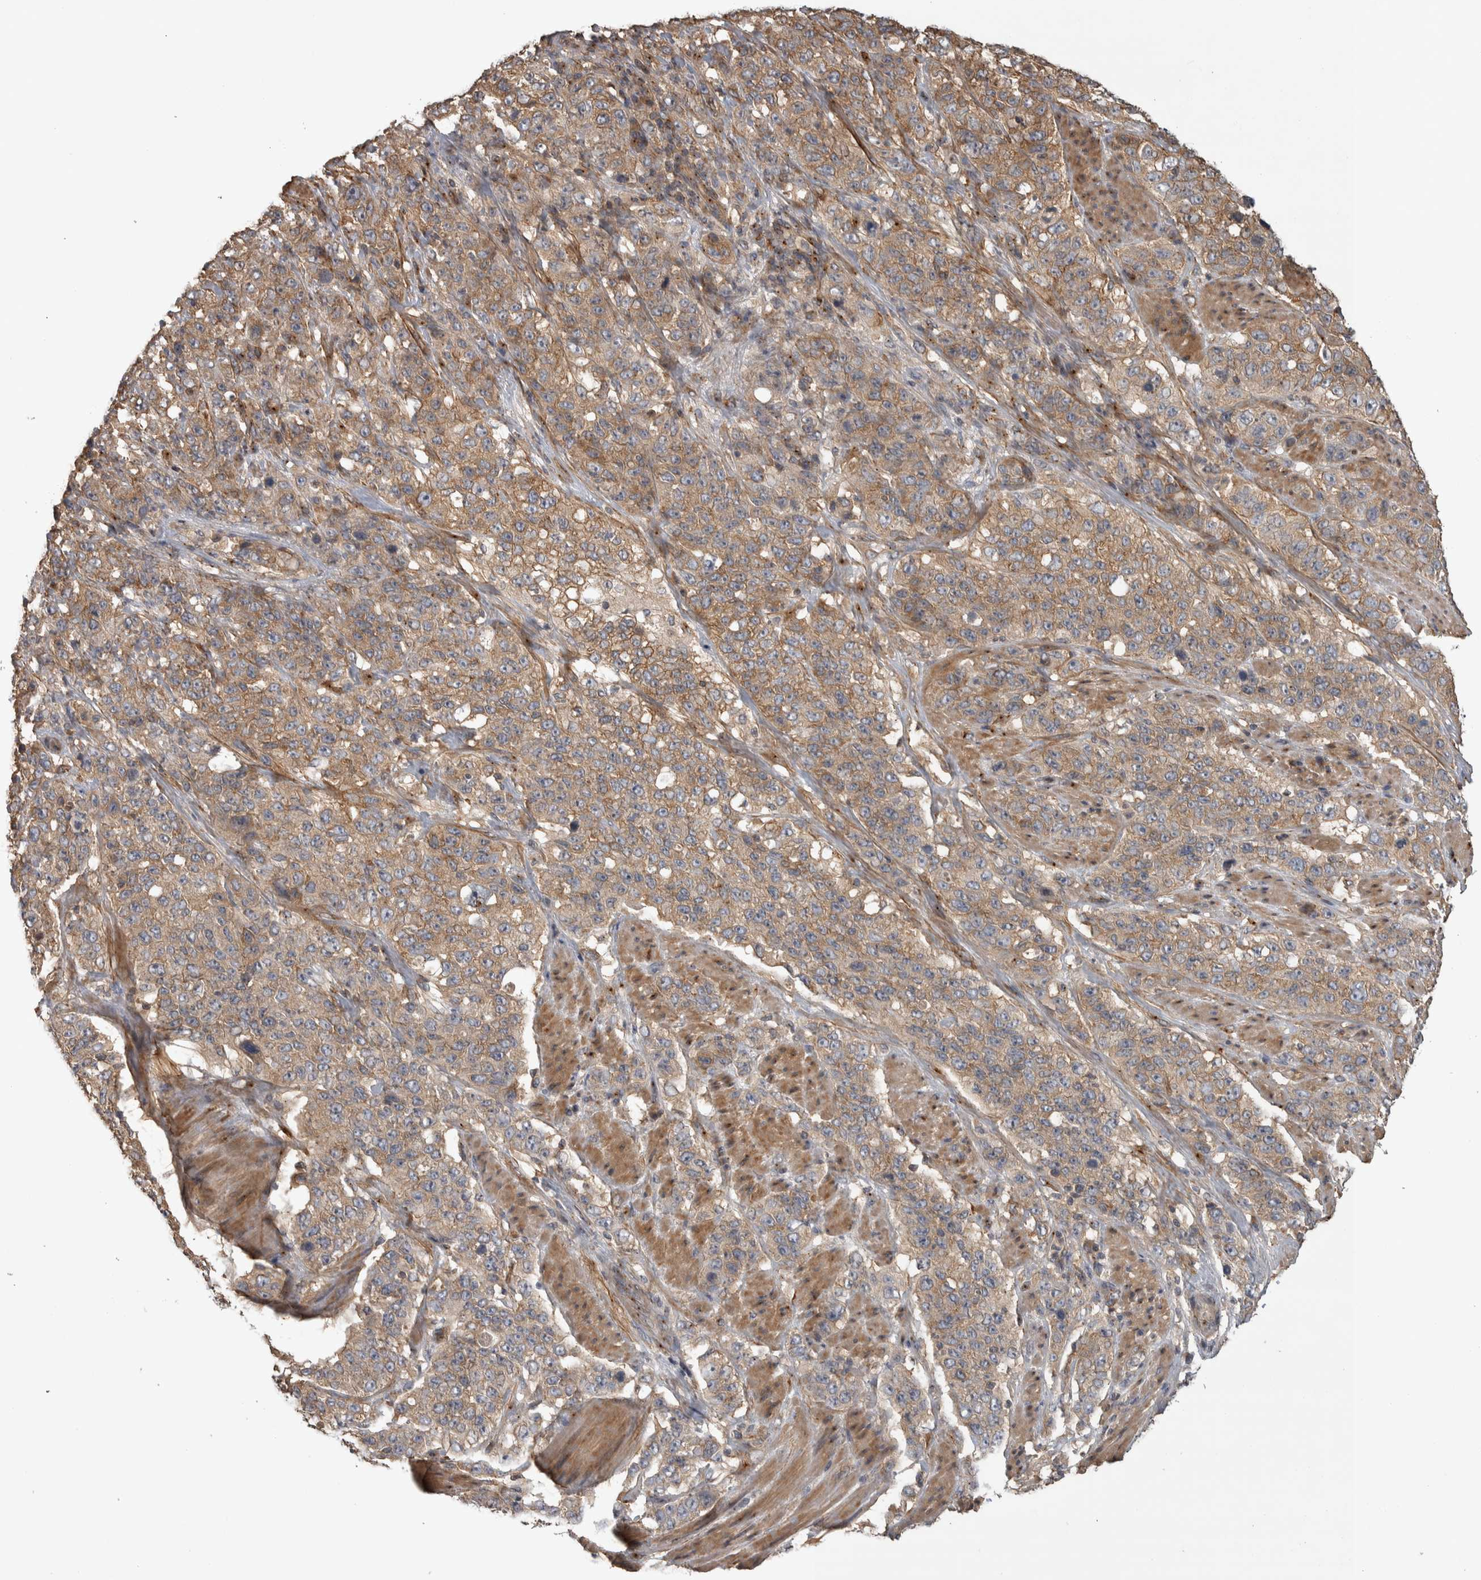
{"staining": {"intensity": "moderate", "quantity": ">75%", "location": "cytoplasmic/membranous"}, "tissue": "stomach cancer", "cell_type": "Tumor cells", "image_type": "cancer", "snomed": [{"axis": "morphology", "description": "Adenocarcinoma, NOS"}, {"axis": "topography", "description": "Stomach"}], "caption": "Protein analysis of stomach cancer (adenocarcinoma) tissue demonstrates moderate cytoplasmic/membranous staining in approximately >75% of tumor cells. (Brightfield microscopy of DAB IHC at high magnification).", "gene": "IFRD1", "patient": {"sex": "male", "age": 48}}